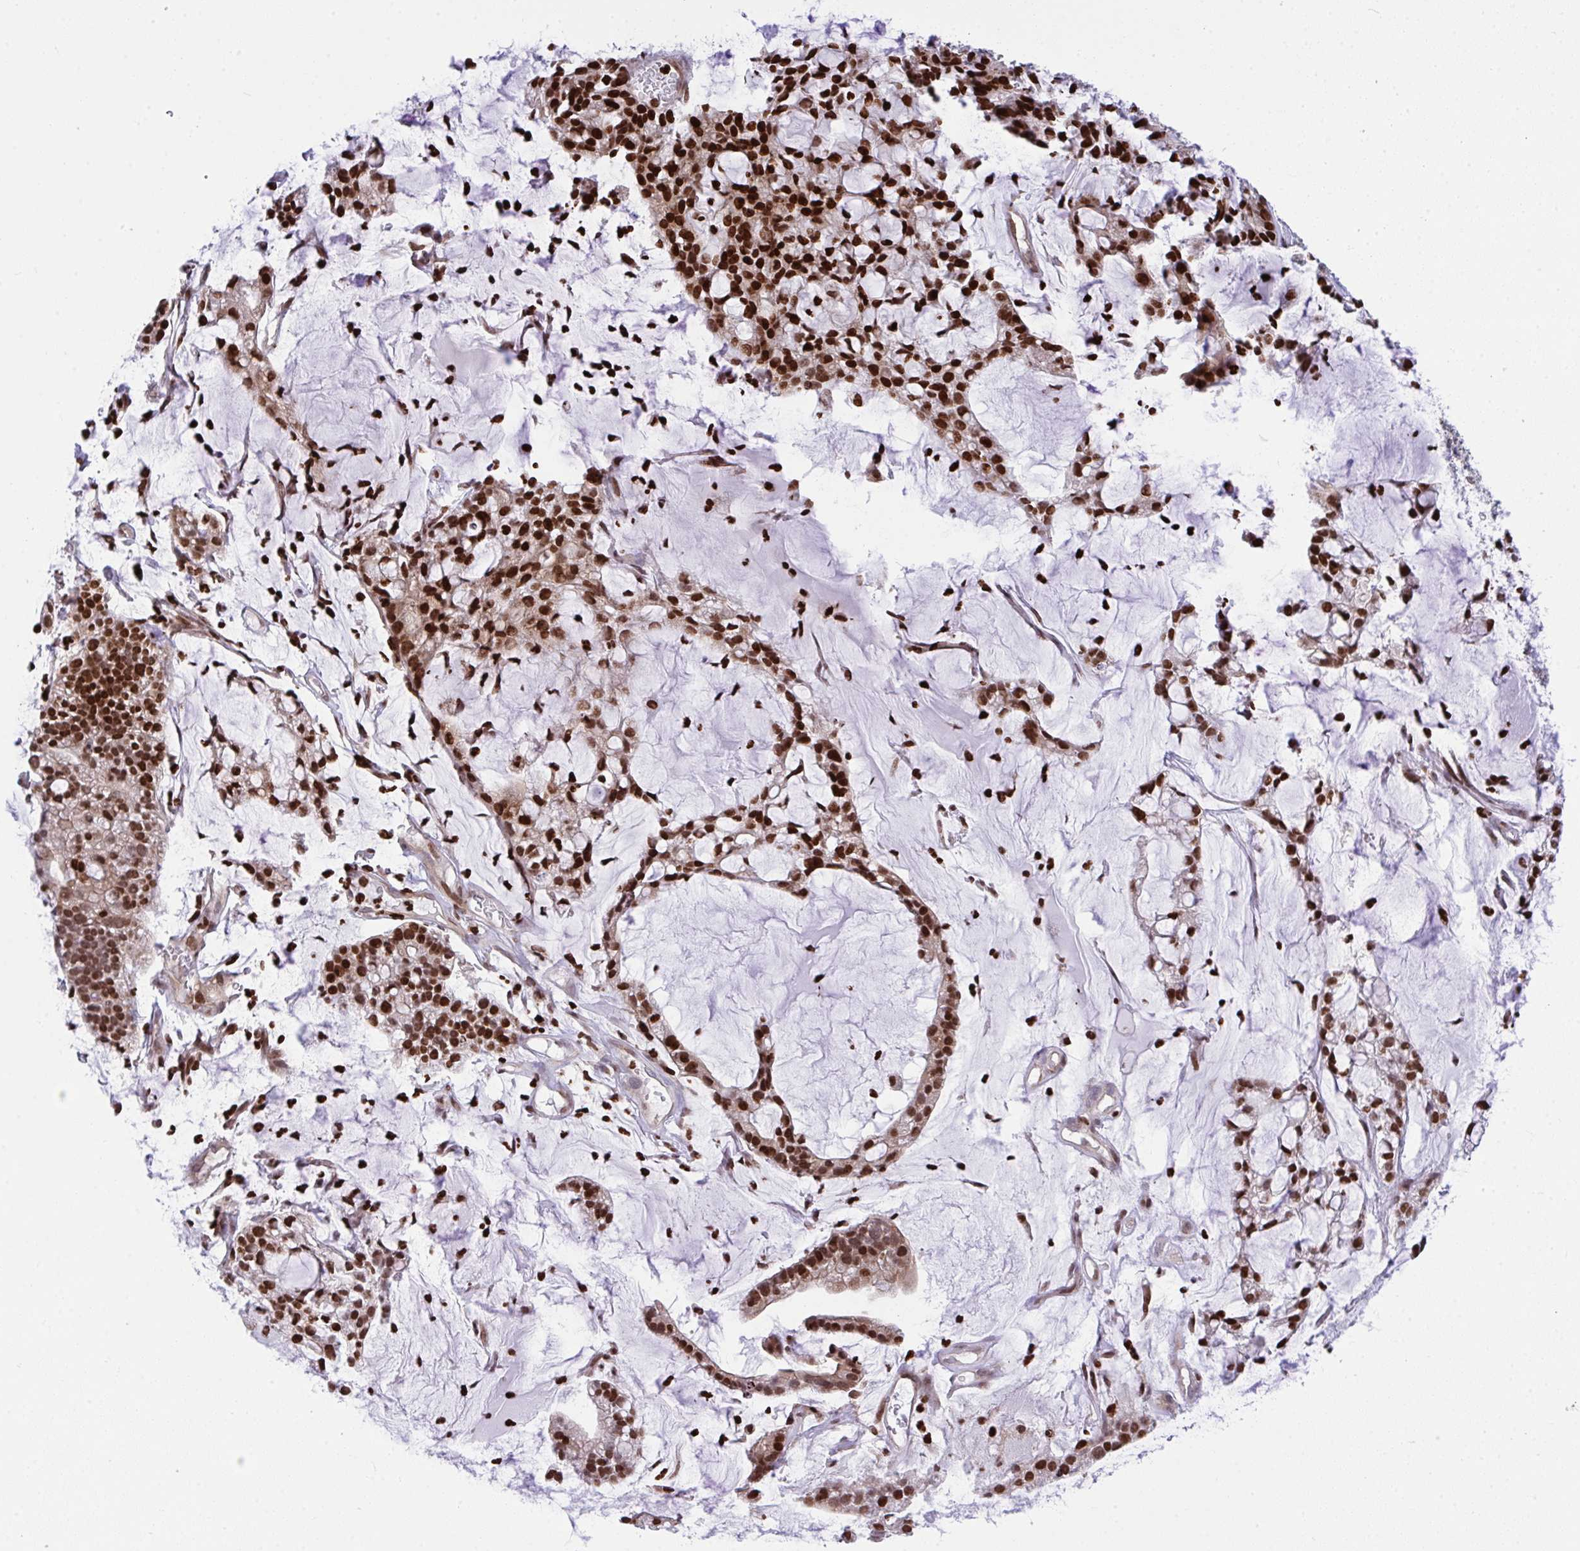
{"staining": {"intensity": "strong", "quantity": ">75%", "location": "nuclear"}, "tissue": "cervical cancer", "cell_type": "Tumor cells", "image_type": "cancer", "snomed": [{"axis": "morphology", "description": "Adenocarcinoma, NOS"}, {"axis": "topography", "description": "Cervix"}], "caption": "Brown immunohistochemical staining in human cervical adenocarcinoma shows strong nuclear staining in approximately >75% of tumor cells.", "gene": "RAPGEF5", "patient": {"sex": "female", "age": 41}}